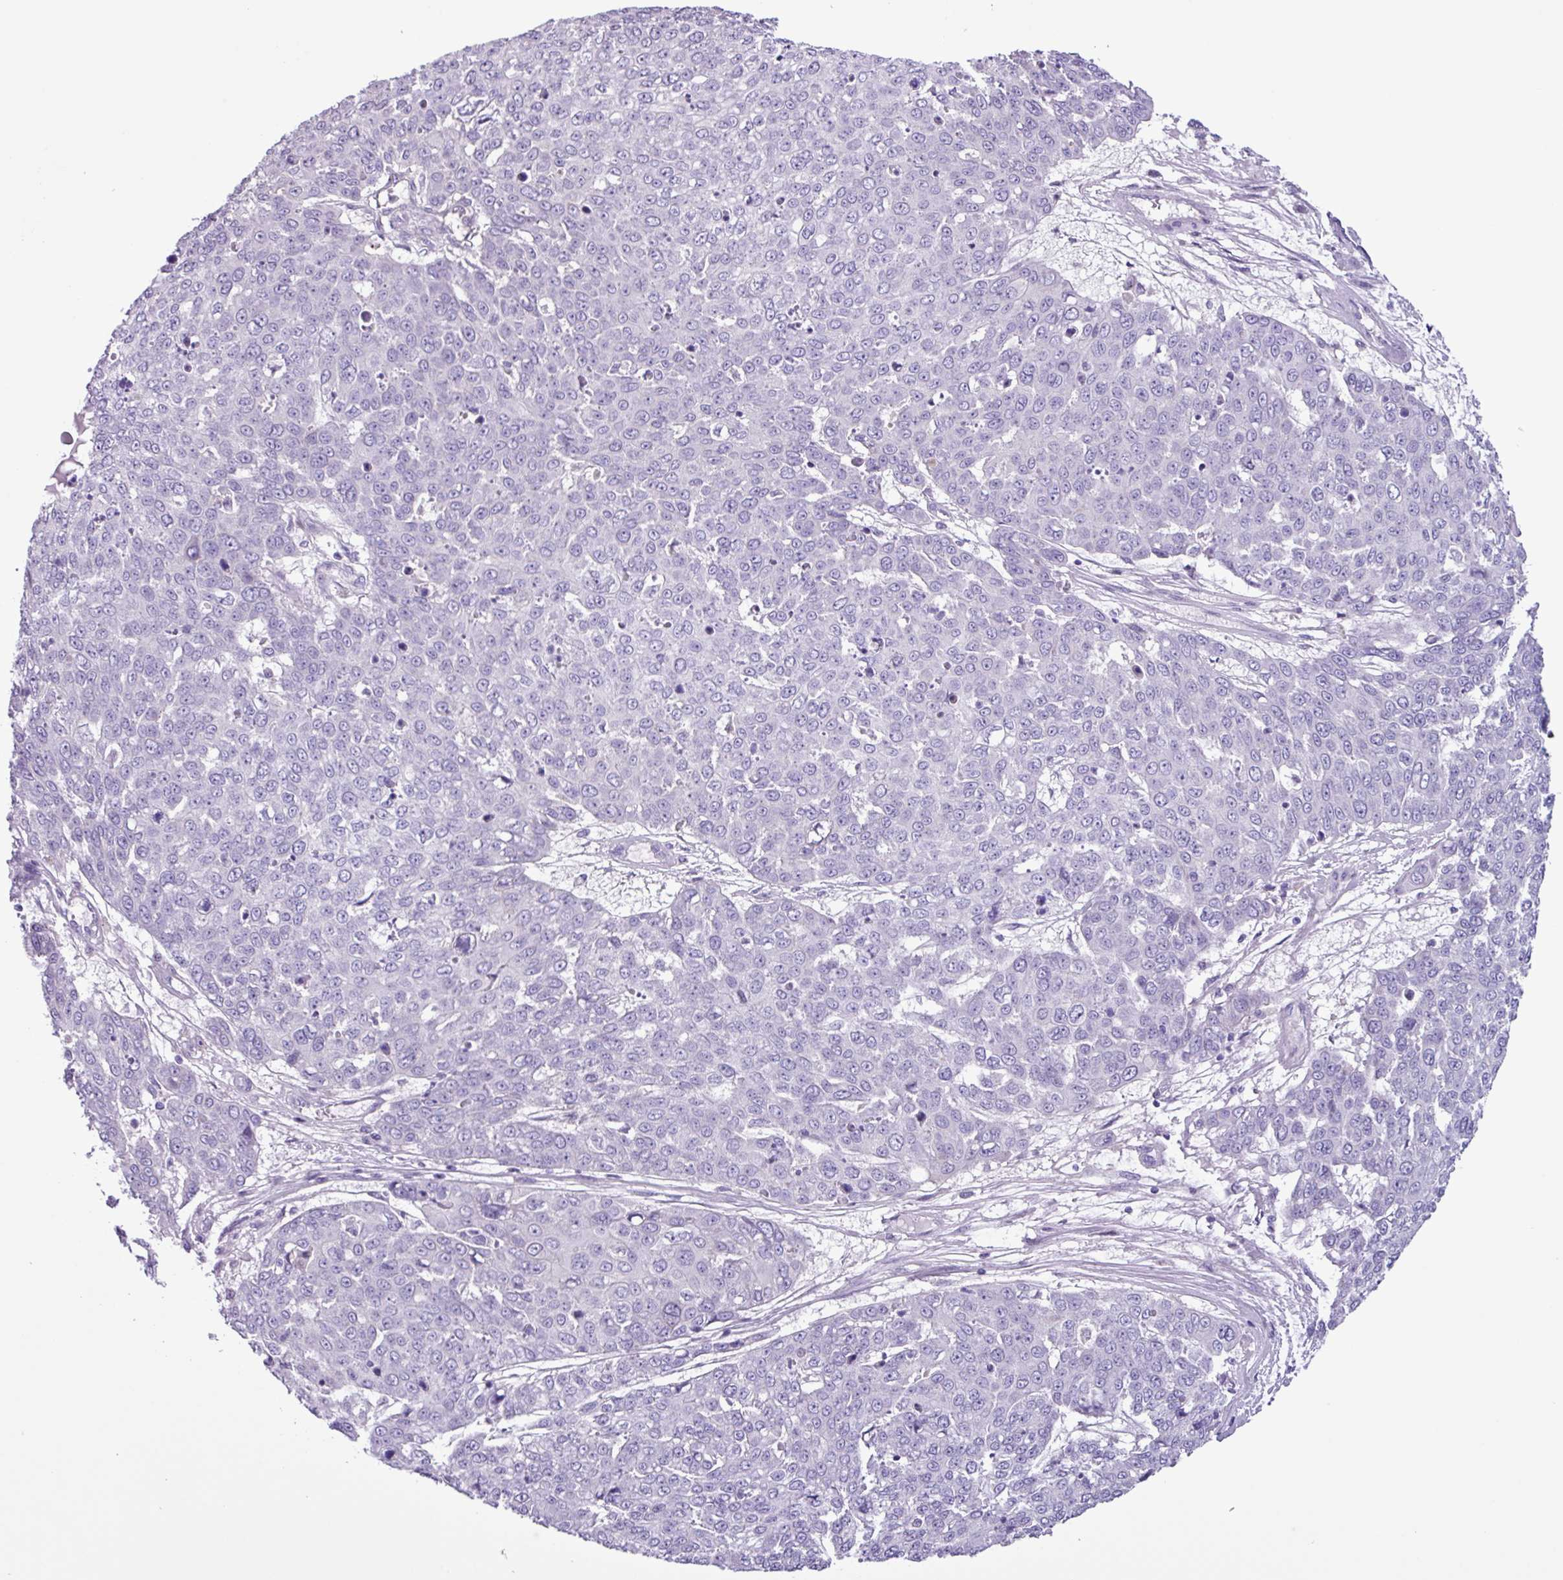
{"staining": {"intensity": "negative", "quantity": "none", "location": "none"}, "tissue": "skin cancer", "cell_type": "Tumor cells", "image_type": "cancer", "snomed": [{"axis": "morphology", "description": "Squamous cell carcinoma, NOS"}, {"axis": "topography", "description": "Skin"}], "caption": "Immunohistochemical staining of skin cancer (squamous cell carcinoma) reveals no significant staining in tumor cells. (Stains: DAB (3,3'-diaminobenzidine) immunohistochemistry with hematoxylin counter stain, Microscopy: brightfield microscopy at high magnification).", "gene": "CYSTM1", "patient": {"sex": "male", "age": 71}}